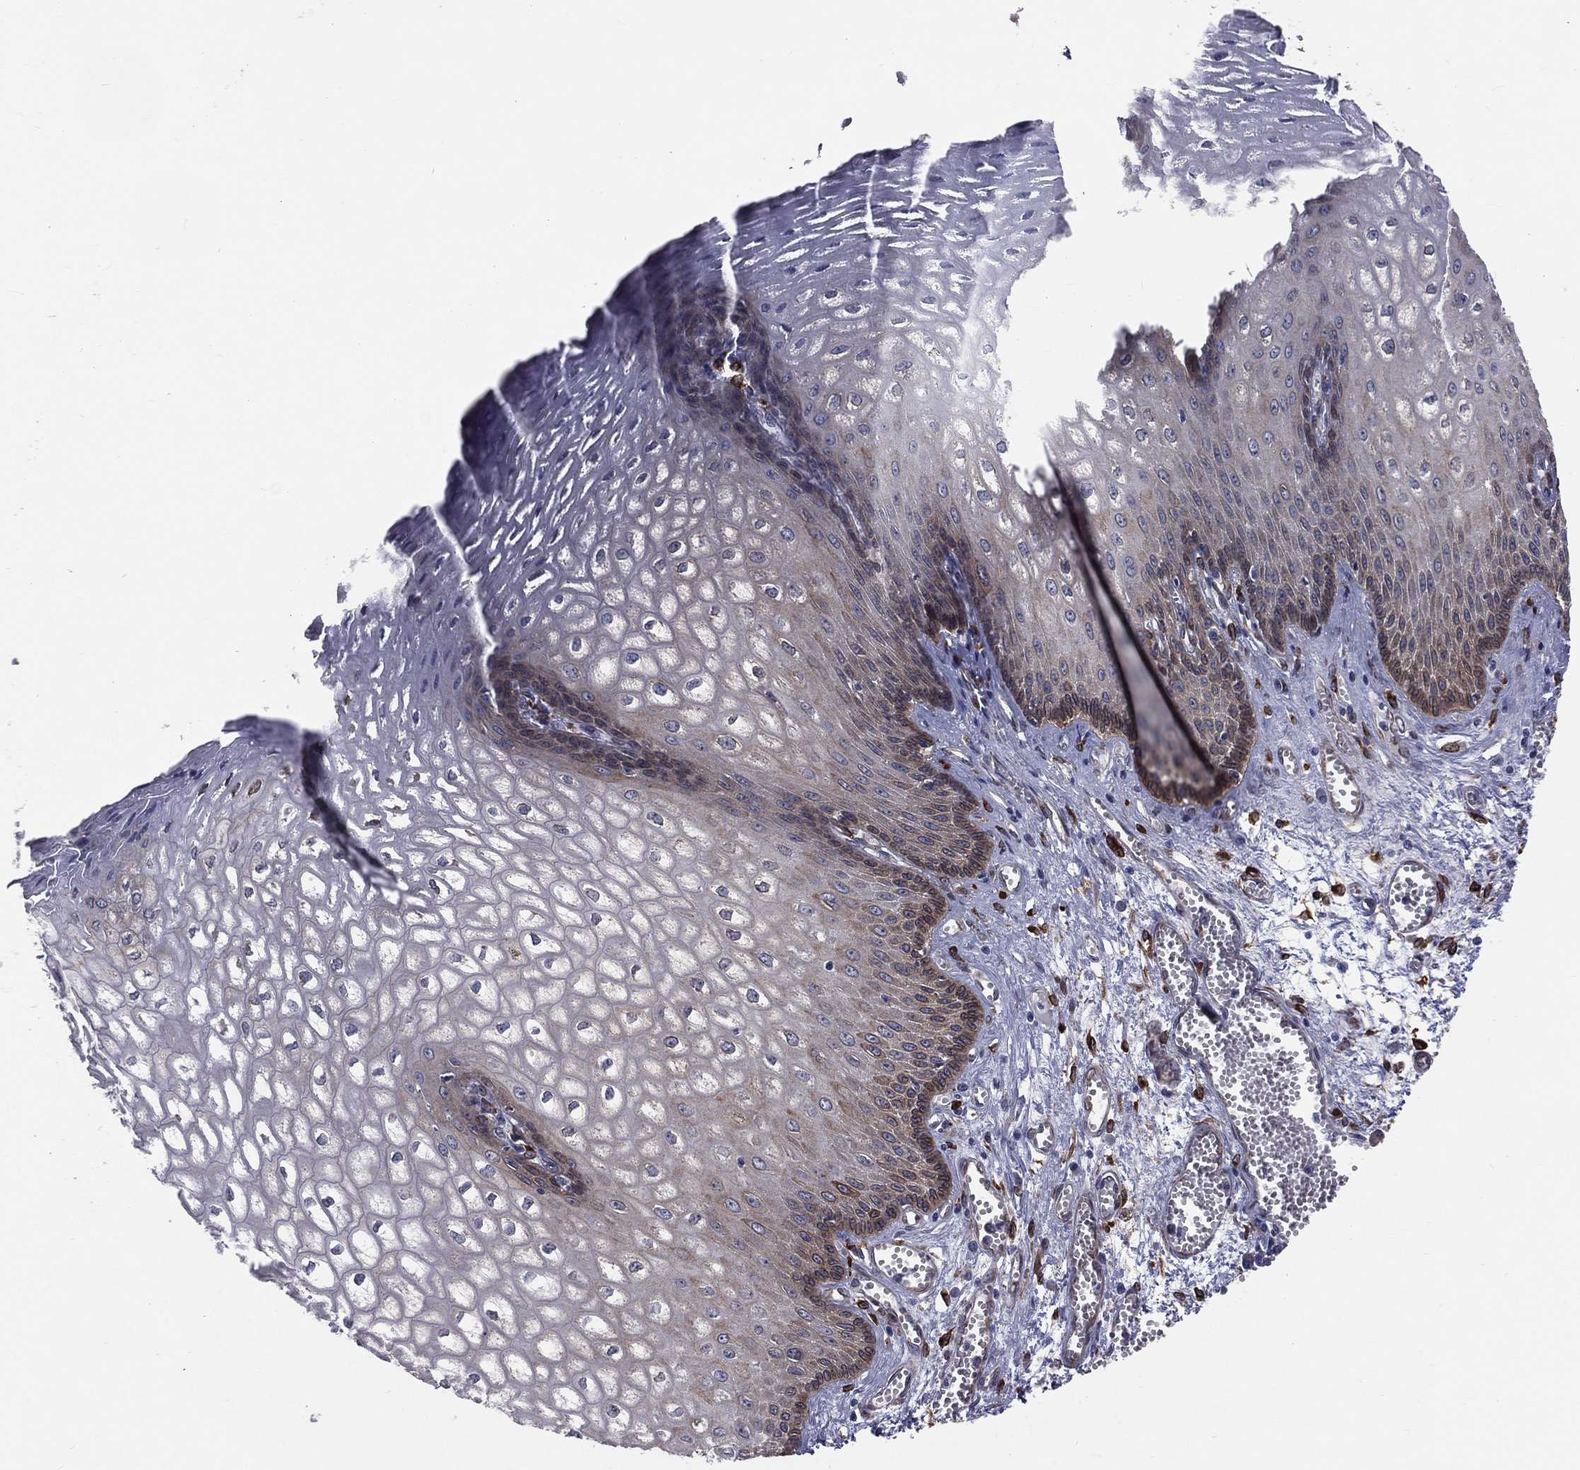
{"staining": {"intensity": "moderate", "quantity": "<25%", "location": "cytoplasmic/membranous"}, "tissue": "esophagus", "cell_type": "Squamous epithelial cells", "image_type": "normal", "snomed": [{"axis": "morphology", "description": "Normal tissue, NOS"}, {"axis": "topography", "description": "Esophagus"}], "caption": "Squamous epithelial cells show low levels of moderate cytoplasmic/membranous positivity in approximately <25% of cells in benign esophagus. The protein is stained brown, and the nuclei are stained in blue (DAB IHC with brightfield microscopy, high magnification).", "gene": "PGRMC1", "patient": {"sex": "male", "age": 58}}